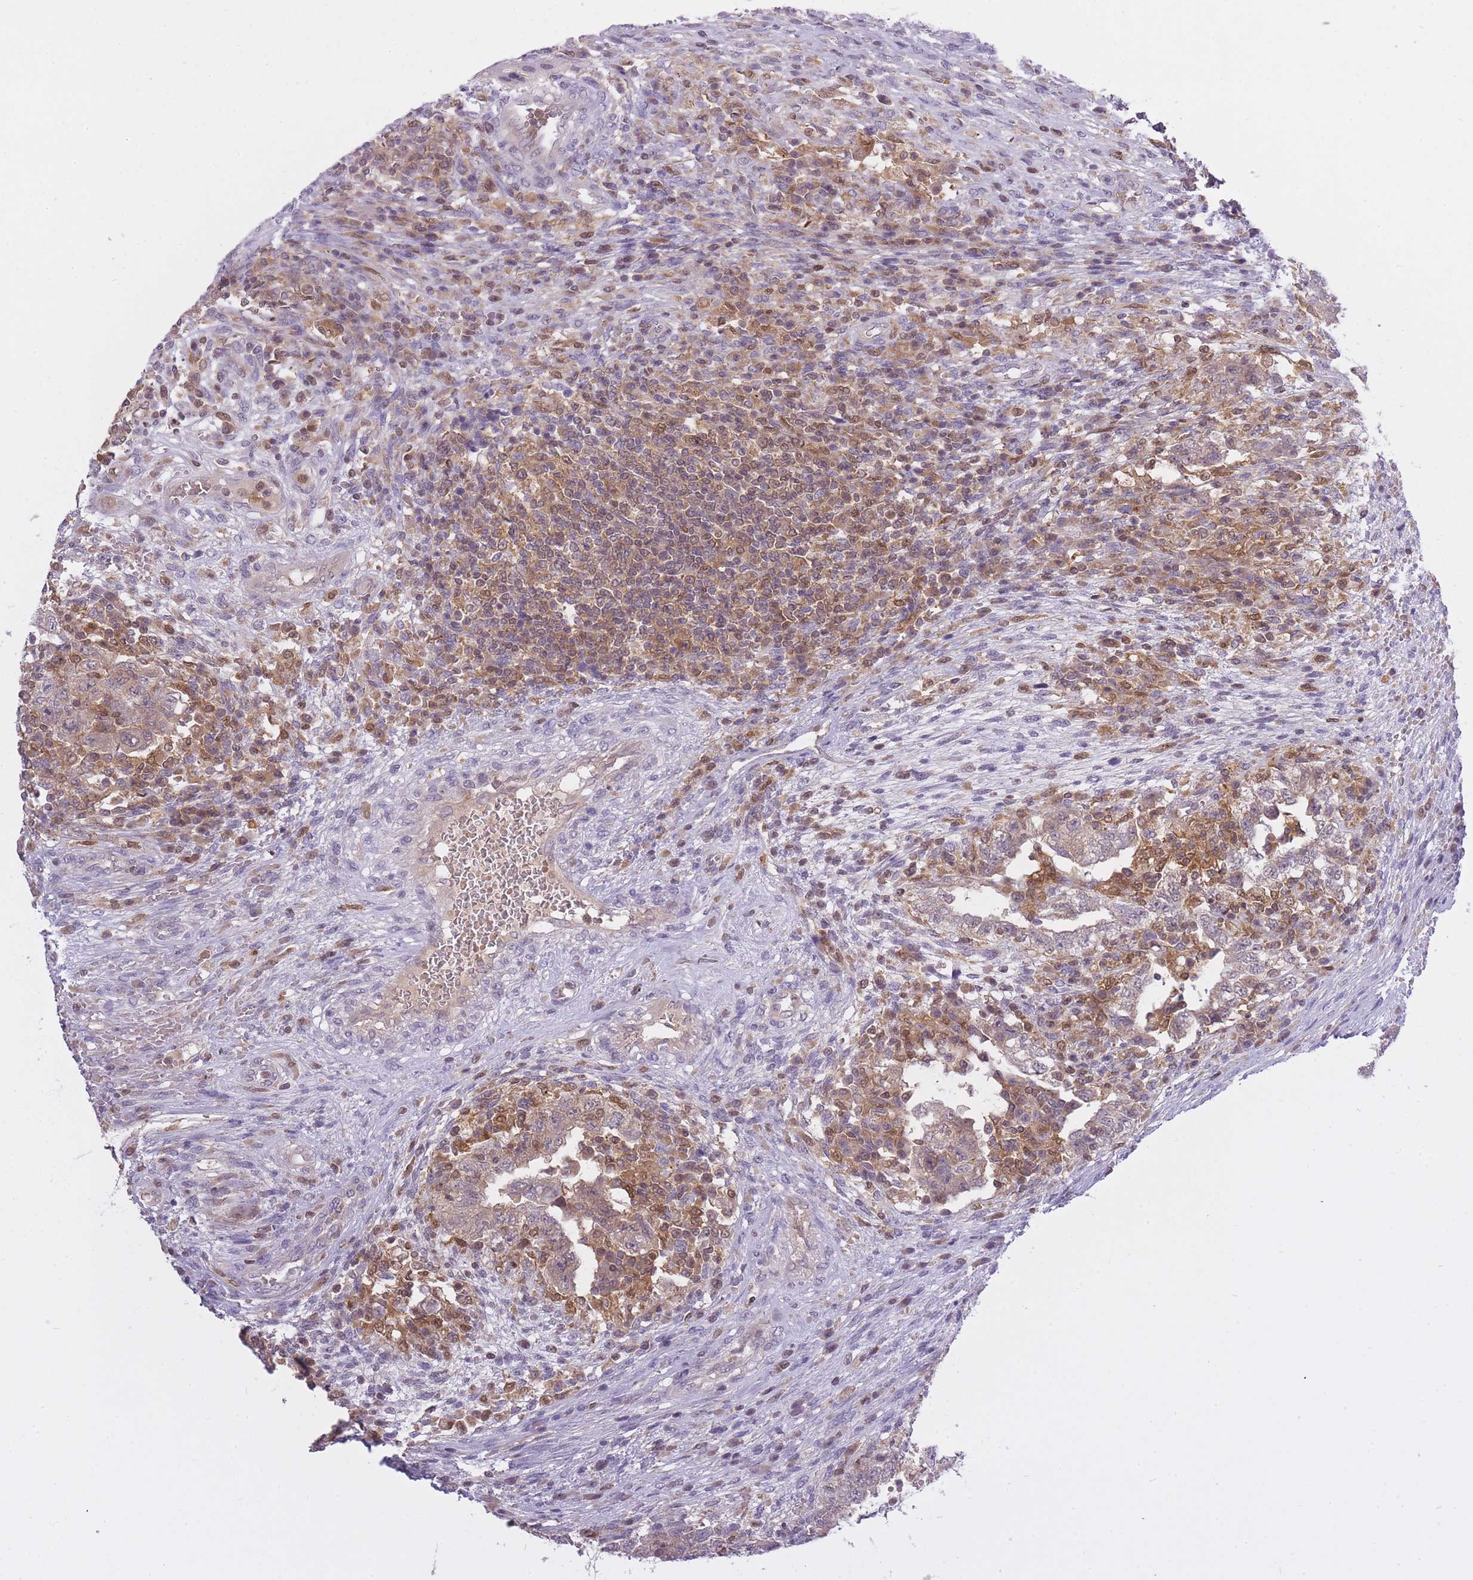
{"staining": {"intensity": "moderate", "quantity": "25%-75%", "location": "cytoplasmic/membranous,nuclear"}, "tissue": "testis cancer", "cell_type": "Tumor cells", "image_type": "cancer", "snomed": [{"axis": "morphology", "description": "Carcinoma, Embryonal, NOS"}, {"axis": "topography", "description": "Testis"}], "caption": "Moderate cytoplasmic/membranous and nuclear staining is seen in approximately 25%-75% of tumor cells in testis cancer (embryonal carcinoma).", "gene": "CXorf38", "patient": {"sex": "male", "age": 26}}